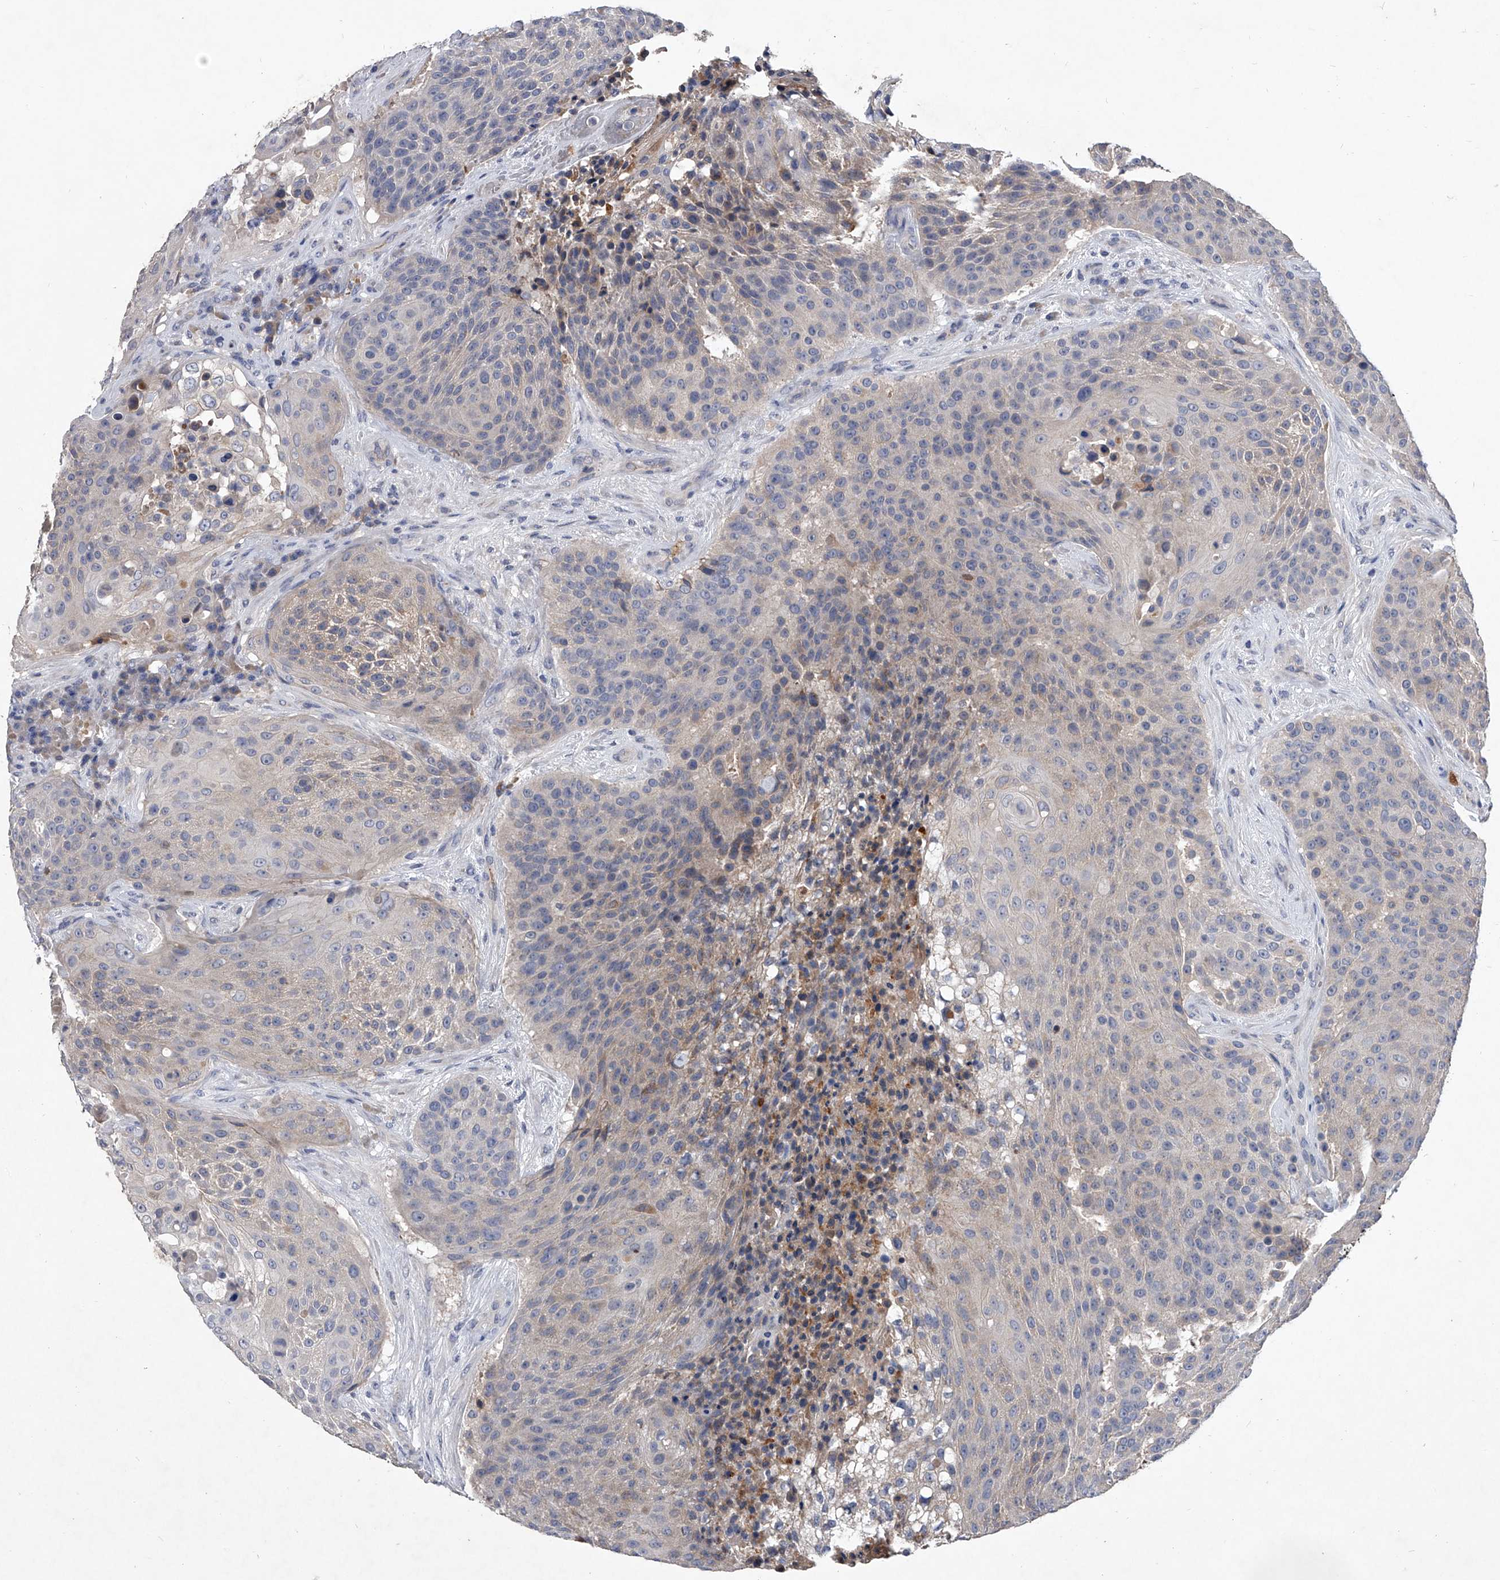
{"staining": {"intensity": "negative", "quantity": "none", "location": "none"}, "tissue": "urothelial cancer", "cell_type": "Tumor cells", "image_type": "cancer", "snomed": [{"axis": "morphology", "description": "Urothelial carcinoma, High grade"}, {"axis": "topography", "description": "Urinary bladder"}], "caption": "The image exhibits no staining of tumor cells in urothelial cancer.", "gene": "C5", "patient": {"sex": "female", "age": 63}}